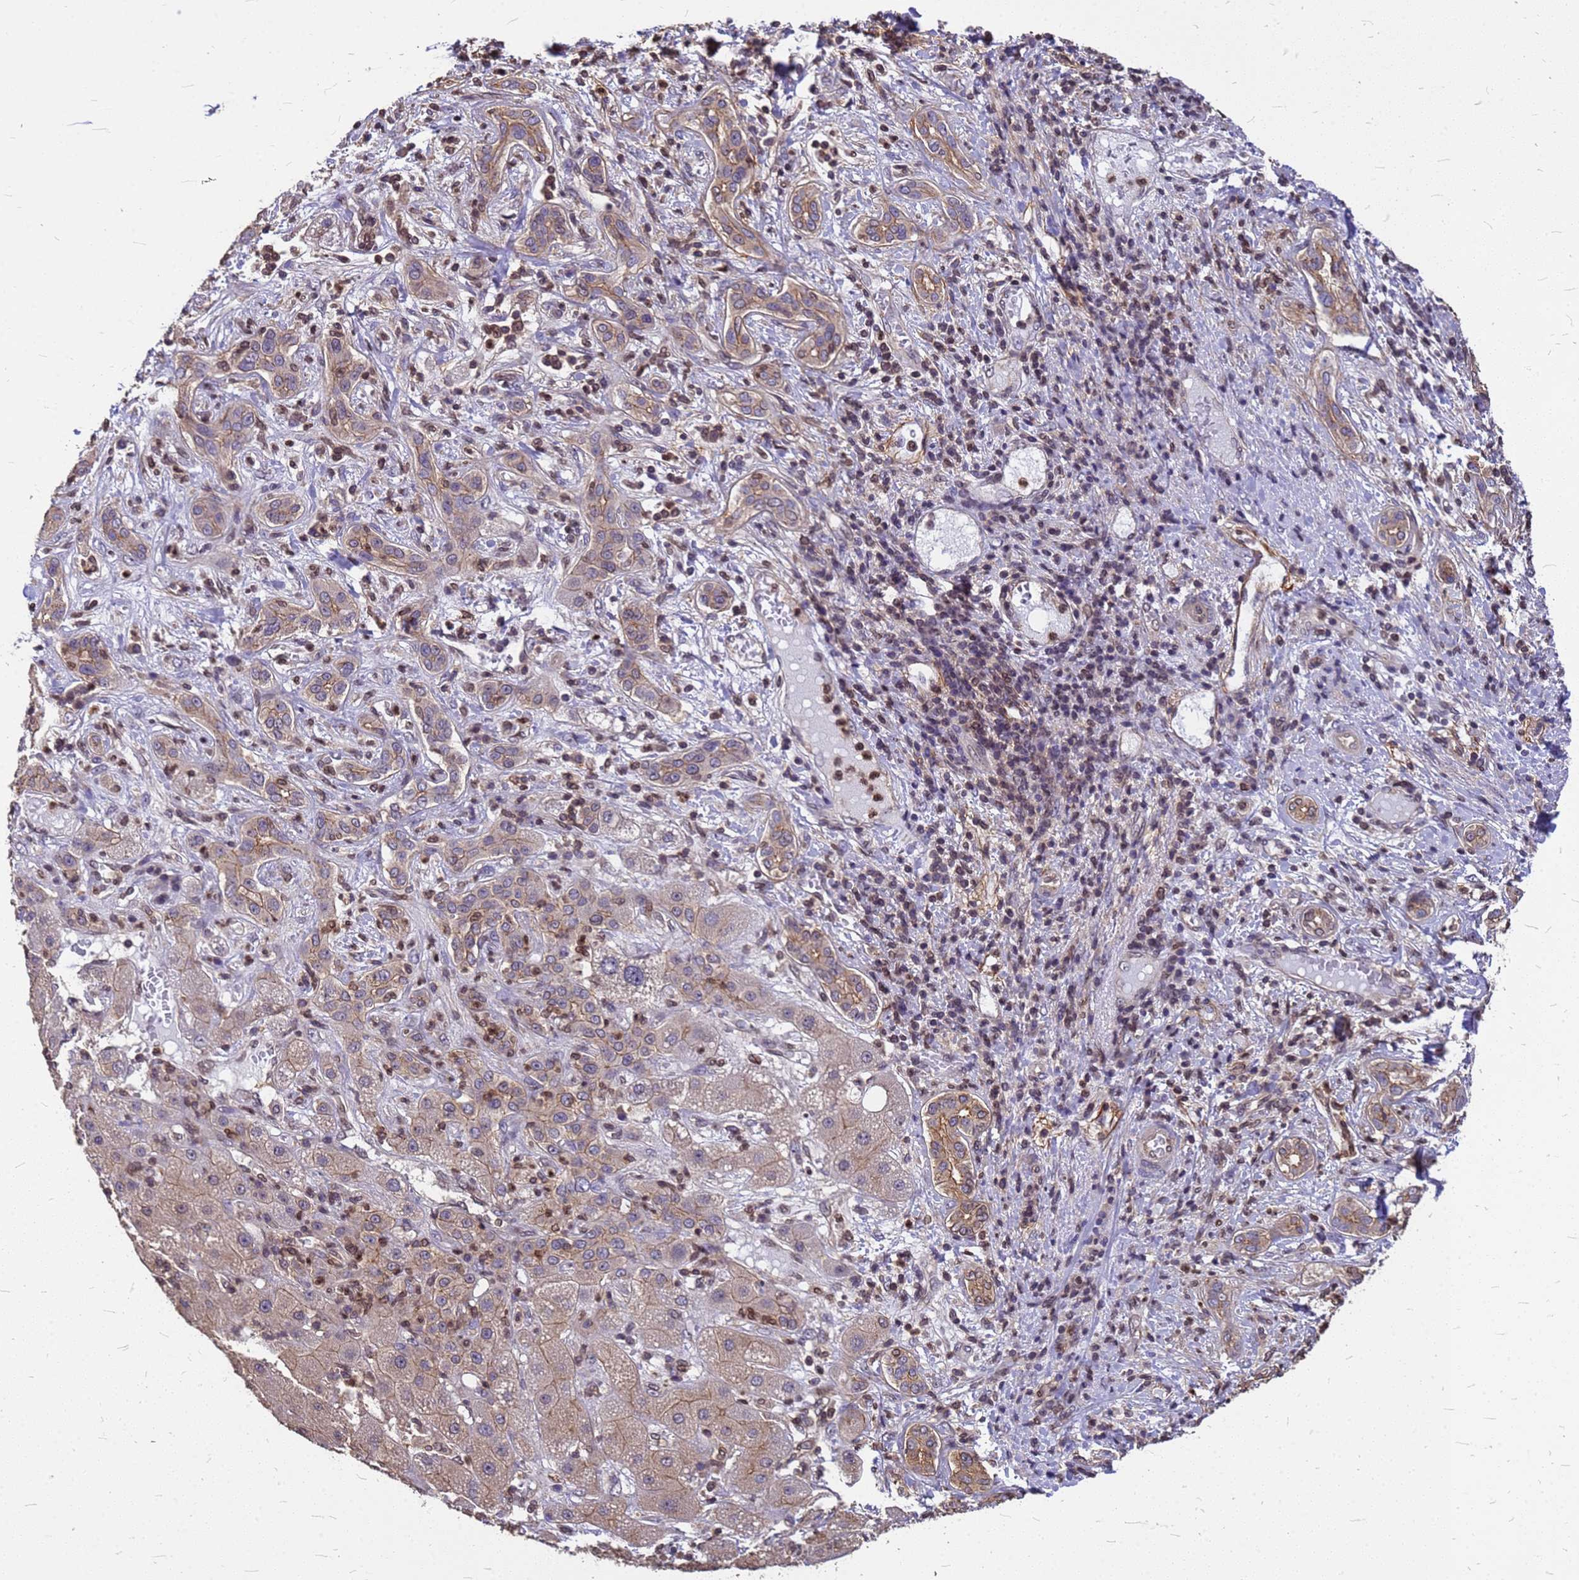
{"staining": {"intensity": "moderate", "quantity": "25%-75%", "location": "cytoplasmic/membranous,nuclear"}, "tissue": "liver cancer", "cell_type": "Tumor cells", "image_type": "cancer", "snomed": [{"axis": "morphology", "description": "Carcinoma, Hepatocellular, NOS"}, {"axis": "topography", "description": "Liver"}], "caption": "This photomicrograph exhibits immunohistochemistry (IHC) staining of human hepatocellular carcinoma (liver), with medium moderate cytoplasmic/membranous and nuclear expression in about 25%-75% of tumor cells.", "gene": "C1orf35", "patient": {"sex": "male", "age": 65}}